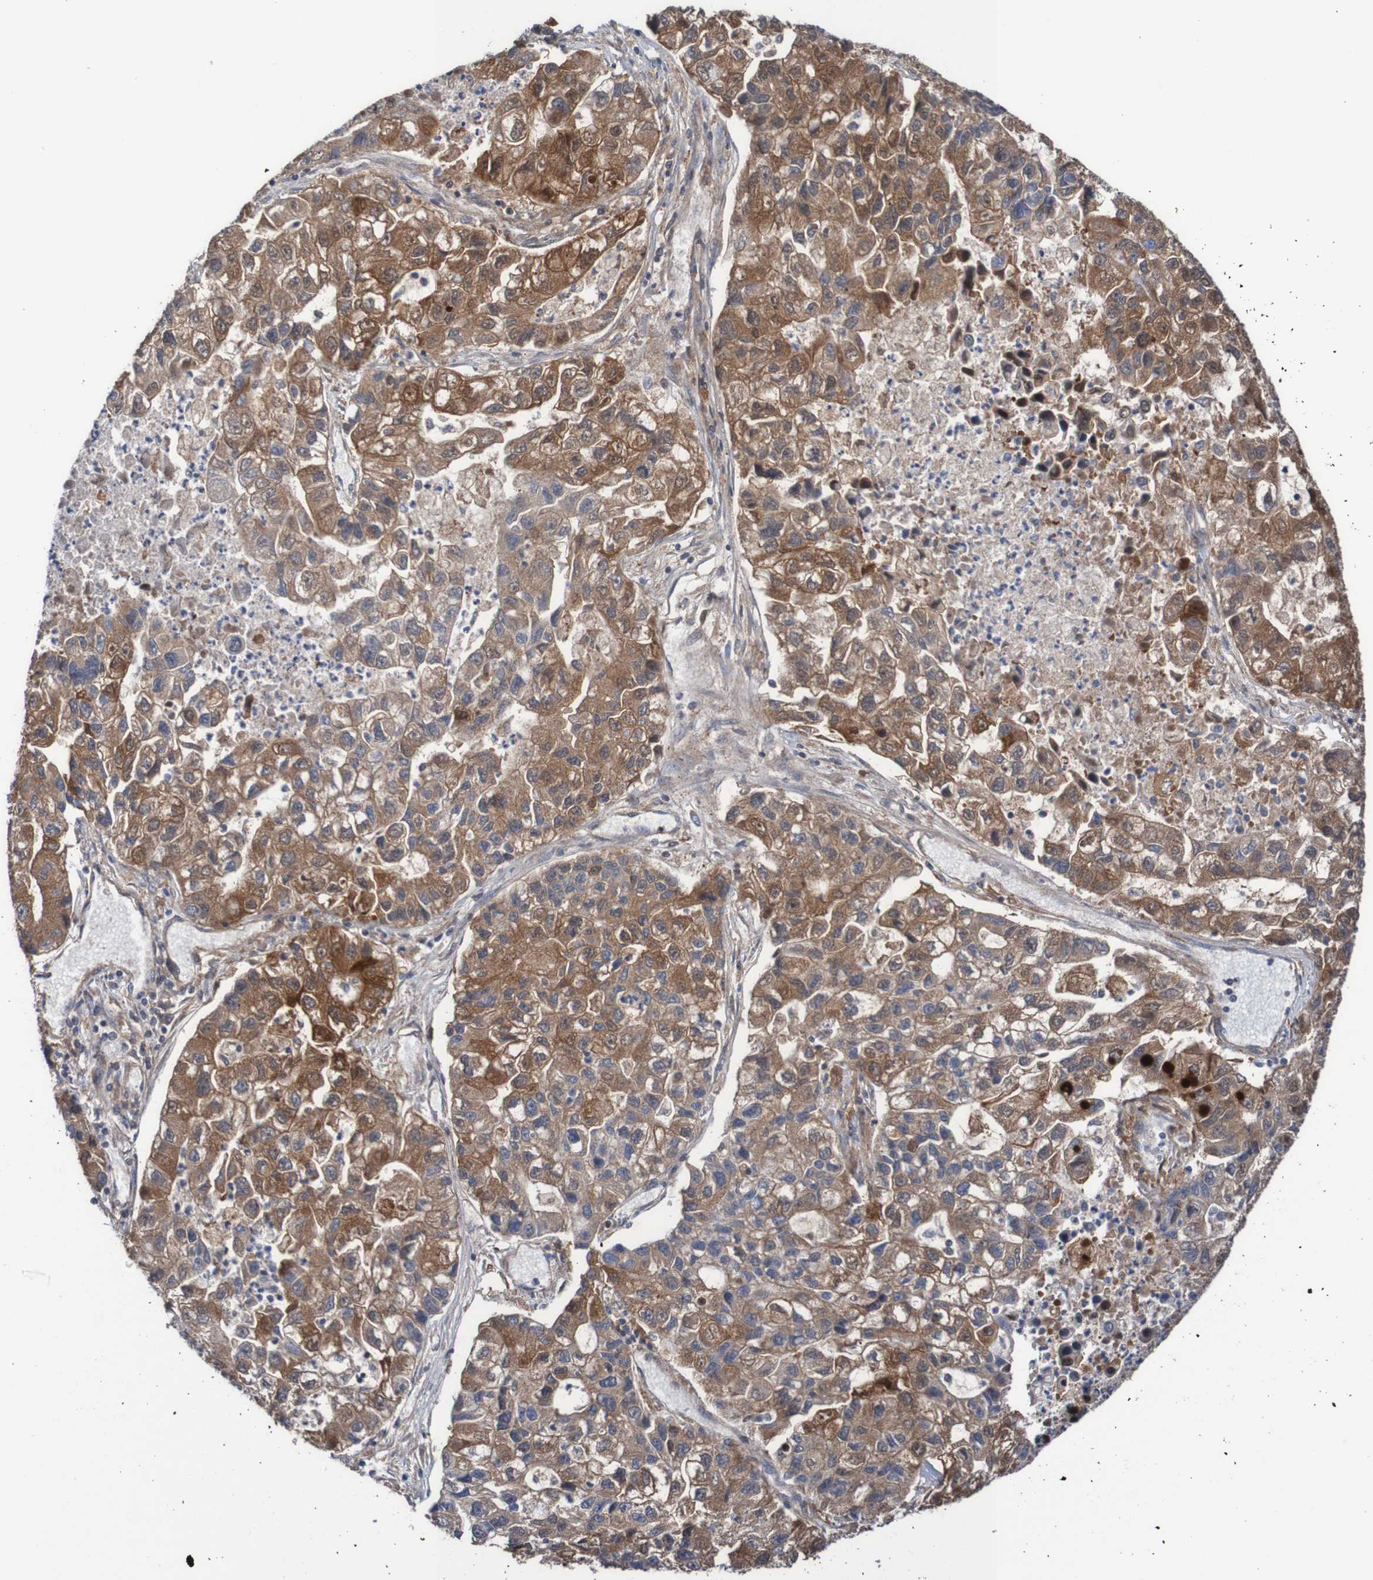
{"staining": {"intensity": "moderate", "quantity": ">75%", "location": "cytoplasmic/membranous"}, "tissue": "lung cancer", "cell_type": "Tumor cells", "image_type": "cancer", "snomed": [{"axis": "morphology", "description": "Adenocarcinoma, NOS"}, {"axis": "topography", "description": "Lung"}], "caption": "Immunohistochemical staining of adenocarcinoma (lung) reveals medium levels of moderate cytoplasmic/membranous staining in about >75% of tumor cells.", "gene": "RIGI", "patient": {"sex": "female", "age": 51}}